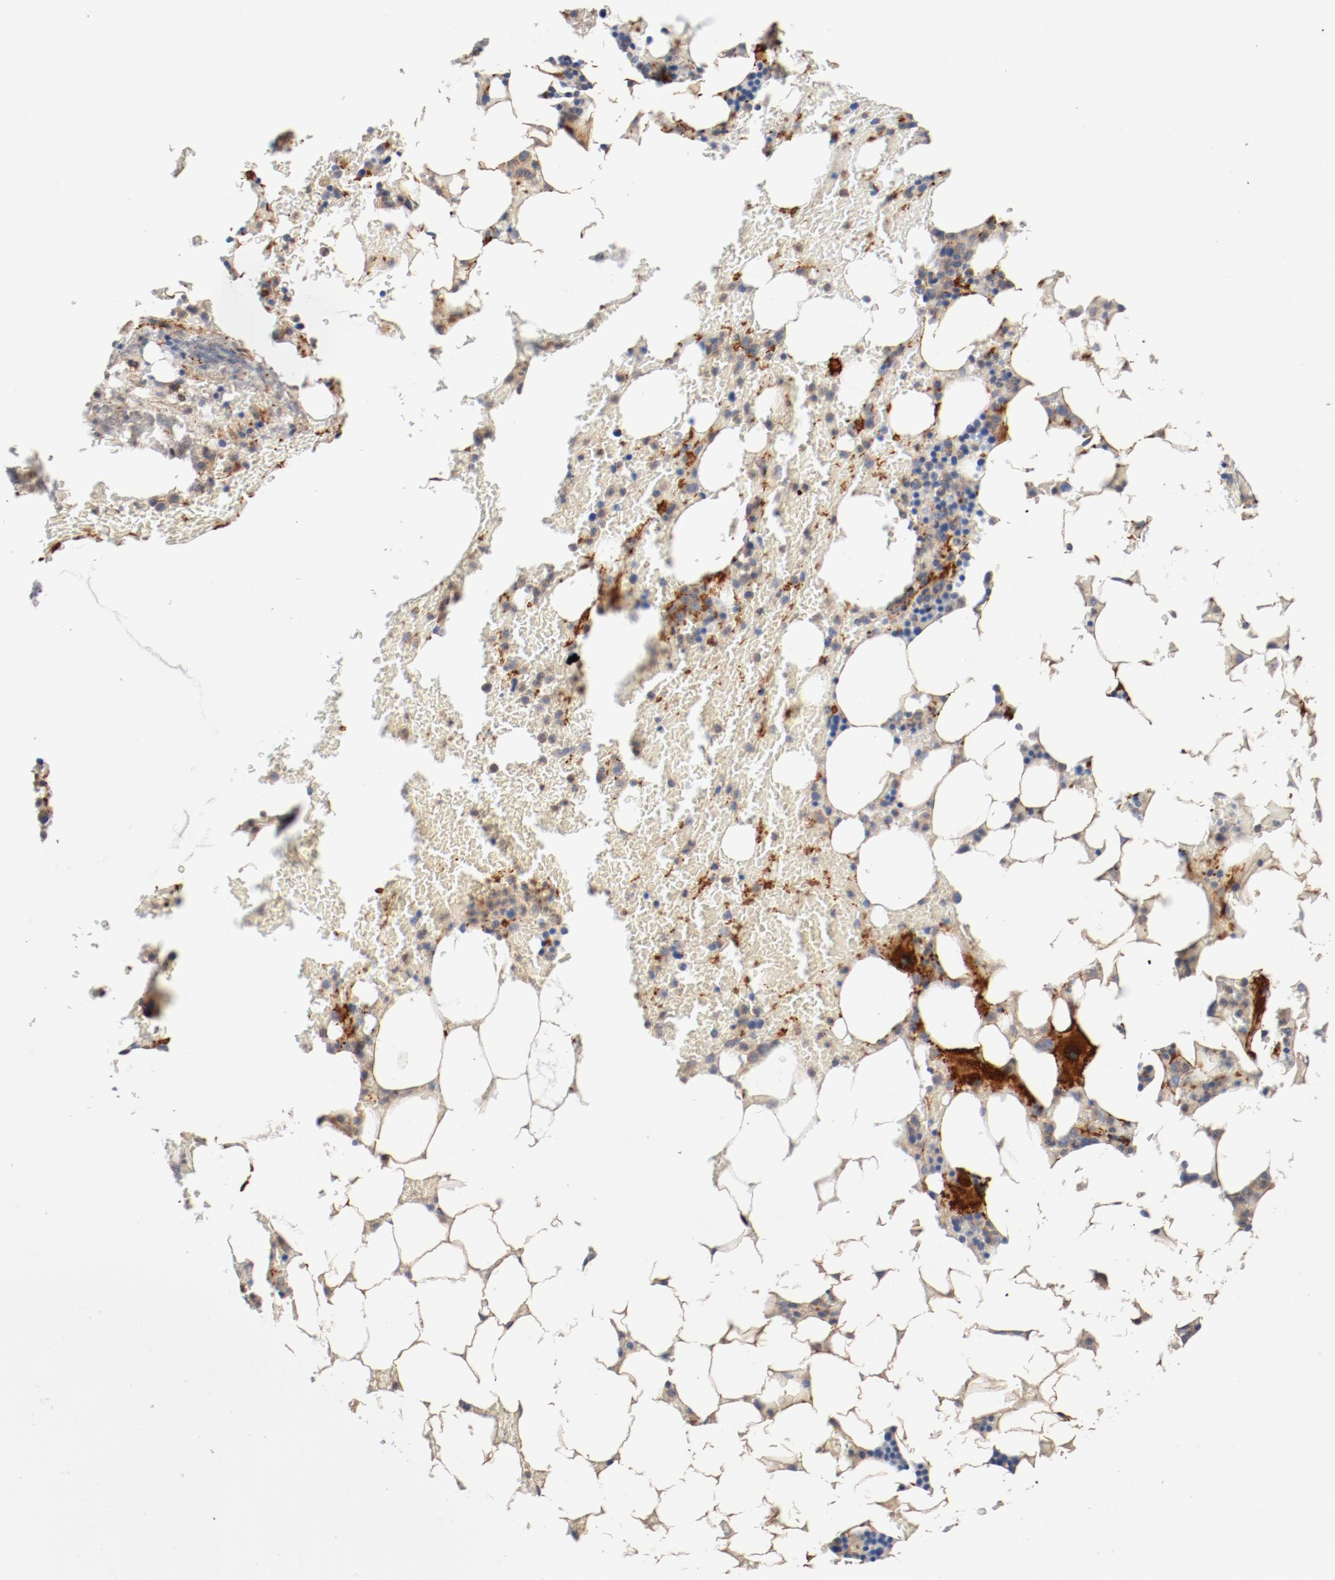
{"staining": {"intensity": "moderate", "quantity": ">75%", "location": "cytoplasmic/membranous"}, "tissue": "bone marrow", "cell_type": "Hematopoietic cells", "image_type": "normal", "snomed": [{"axis": "morphology", "description": "Normal tissue, NOS"}, {"axis": "topography", "description": "Bone marrow"}], "caption": "Immunohistochemical staining of normal human bone marrow displays >75% levels of moderate cytoplasmic/membranous protein positivity in about >75% of hematopoietic cells. Nuclei are stained in blue.", "gene": "ILK", "patient": {"sex": "female", "age": 73}}